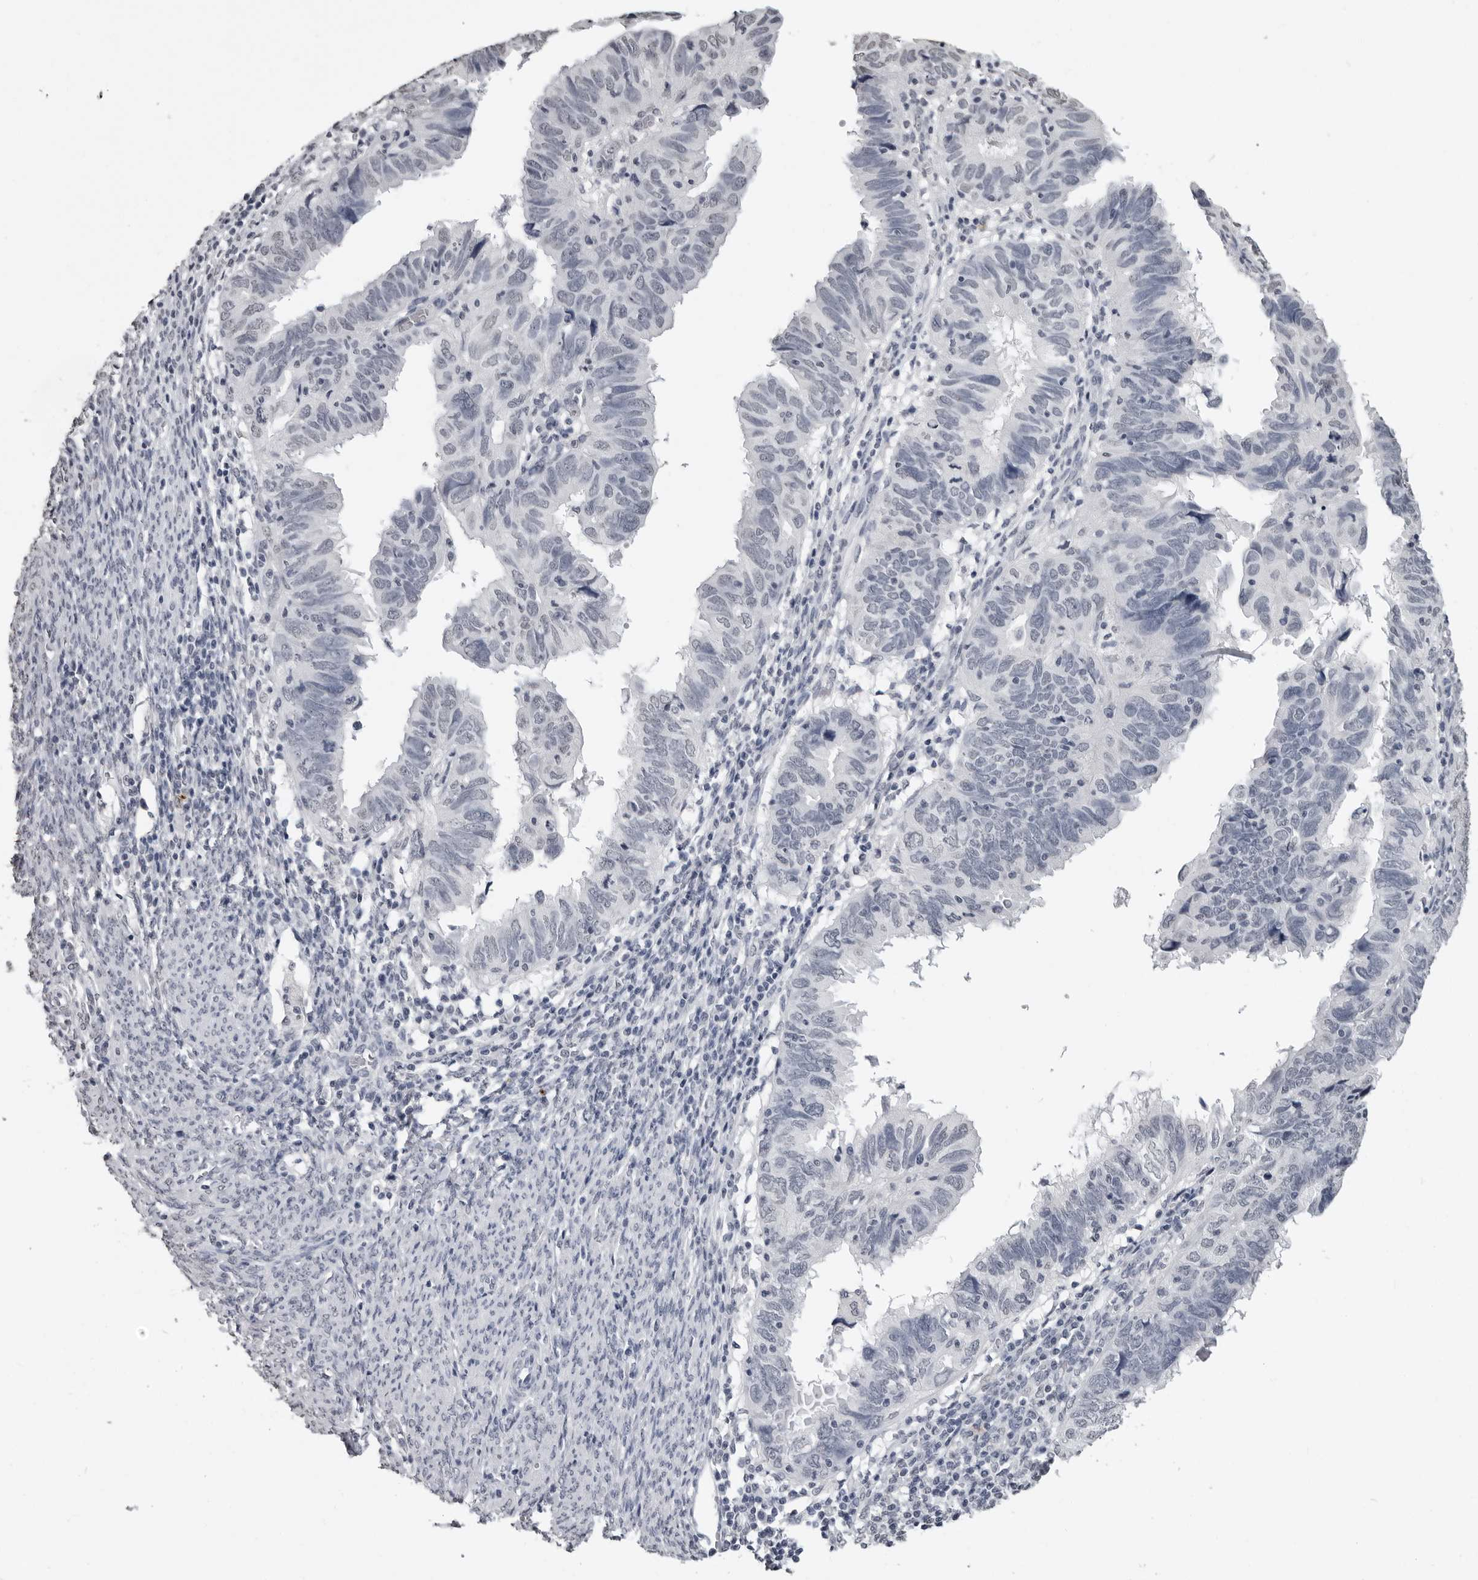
{"staining": {"intensity": "negative", "quantity": "none", "location": "none"}, "tissue": "endometrial cancer", "cell_type": "Tumor cells", "image_type": "cancer", "snomed": [{"axis": "morphology", "description": "Adenocarcinoma, NOS"}, {"axis": "topography", "description": "Uterus"}], "caption": "Immunohistochemistry image of neoplastic tissue: endometrial cancer (adenocarcinoma) stained with DAB exhibits no significant protein positivity in tumor cells. The staining is performed using DAB brown chromogen with nuclei counter-stained in using hematoxylin.", "gene": "HEPACAM", "patient": {"sex": "female", "age": 77}}